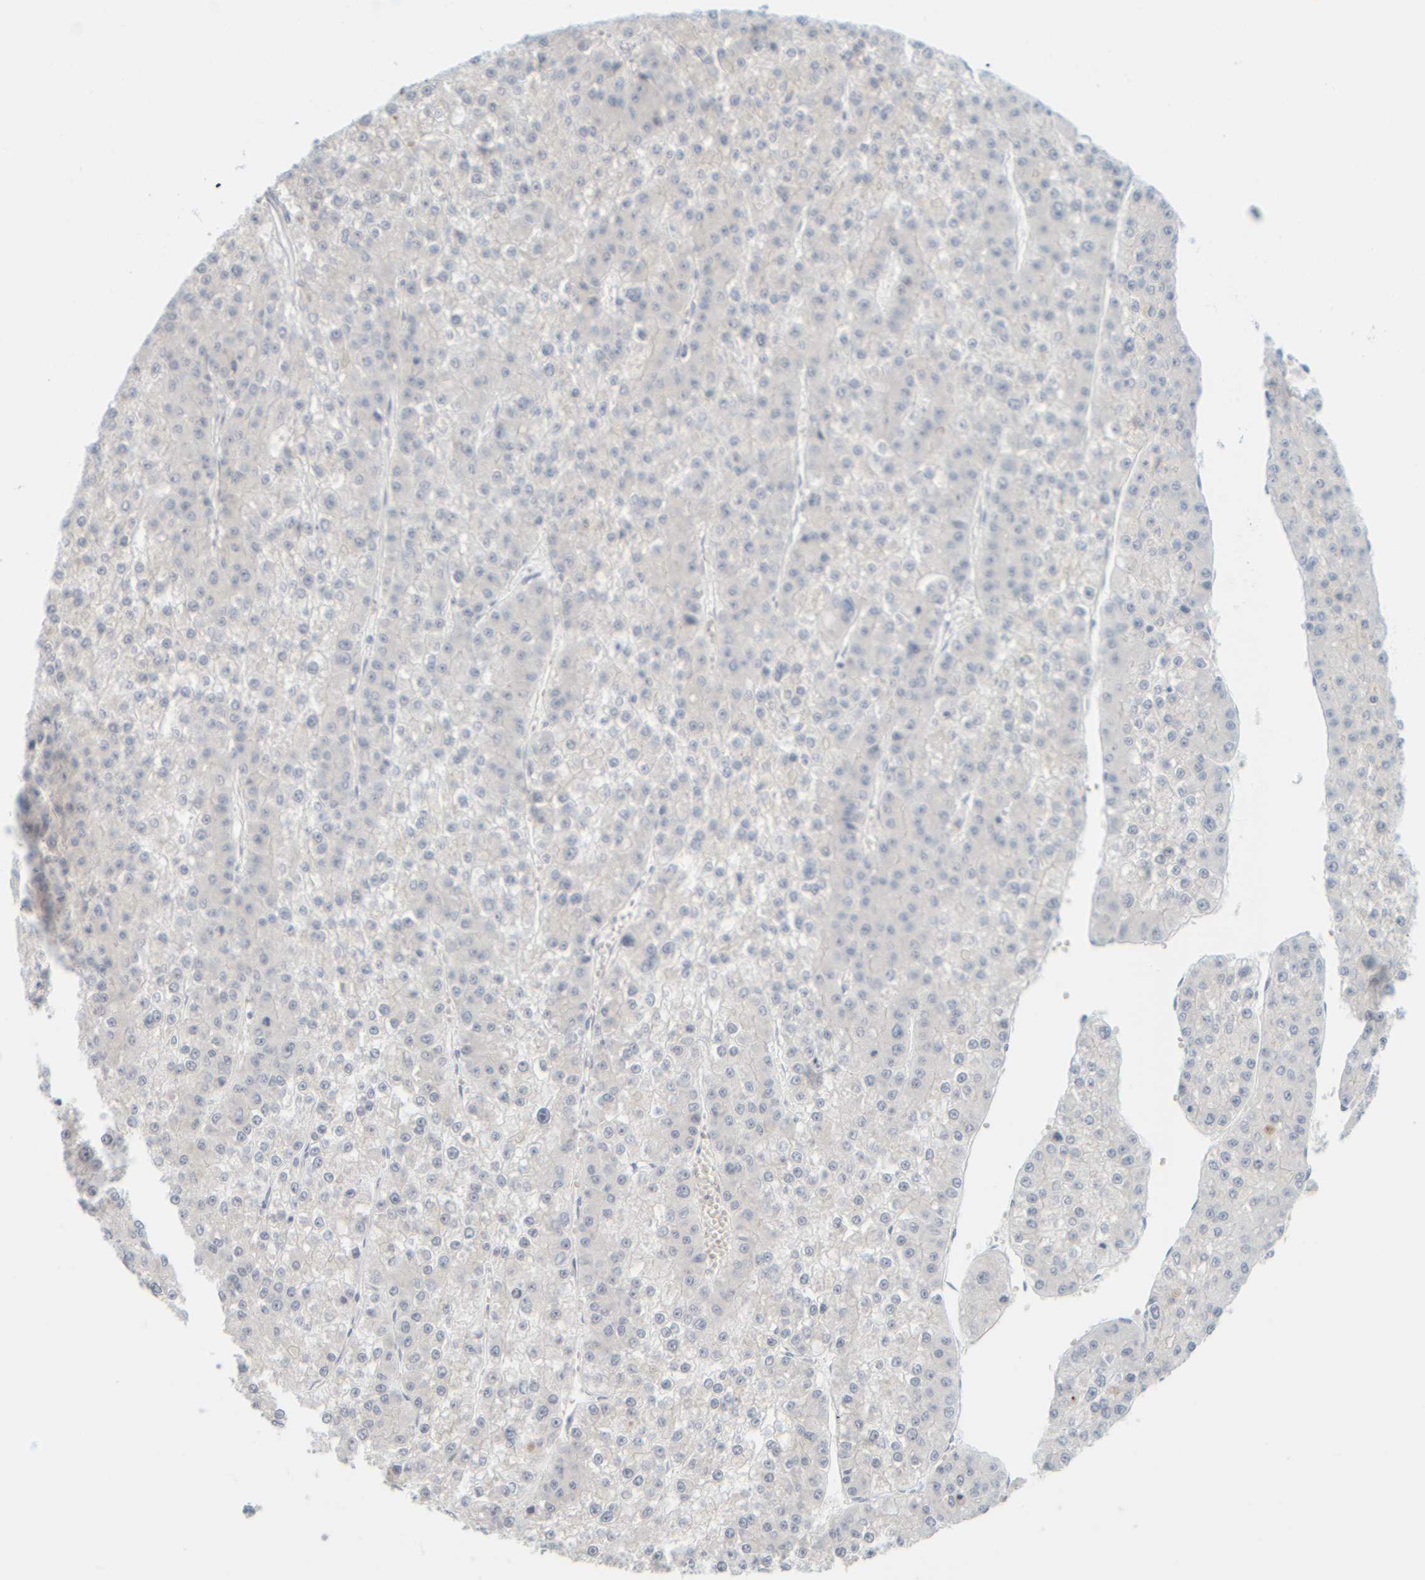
{"staining": {"intensity": "negative", "quantity": "none", "location": "none"}, "tissue": "liver cancer", "cell_type": "Tumor cells", "image_type": "cancer", "snomed": [{"axis": "morphology", "description": "Carcinoma, Hepatocellular, NOS"}, {"axis": "topography", "description": "Liver"}], "caption": "A histopathology image of liver cancer stained for a protein demonstrates no brown staining in tumor cells. (DAB IHC with hematoxylin counter stain).", "gene": "PTGES3L-AARSD1", "patient": {"sex": "female", "age": 73}}